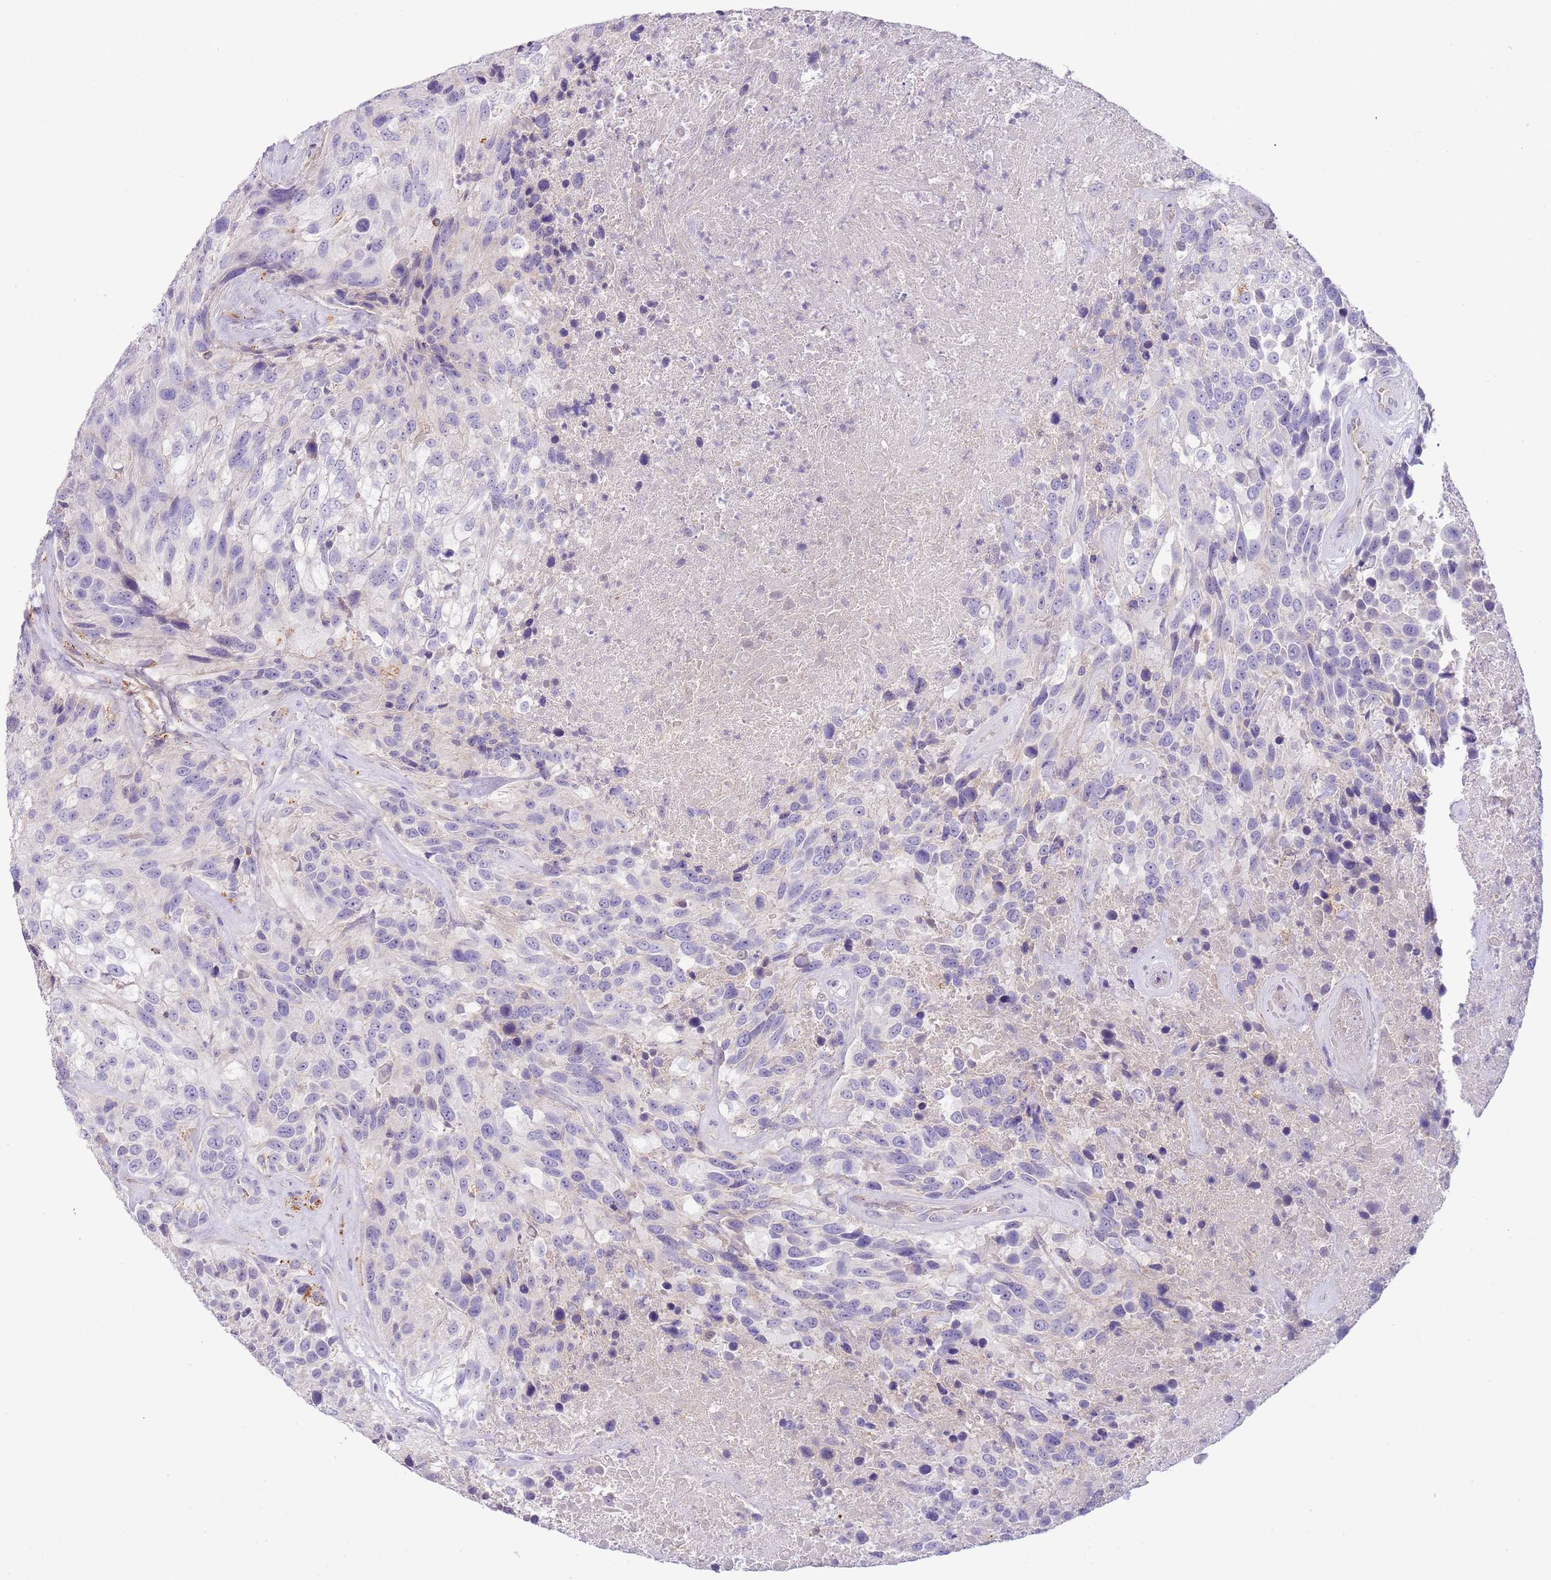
{"staining": {"intensity": "negative", "quantity": "none", "location": "none"}, "tissue": "urothelial cancer", "cell_type": "Tumor cells", "image_type": "cancer", "snomed": [{"axis": "morphology", "description": "Urothelial carcinoma, High grade"}, {"axis": "topography", "description": "Urinary bladder"}], "caption": "The immunohistochemistry histopathology image has no significant staining in tumor cells of urothelial cancer tissue.", "gene": "ABHD17A", "patient": {"sex": "female", "age": 70}}